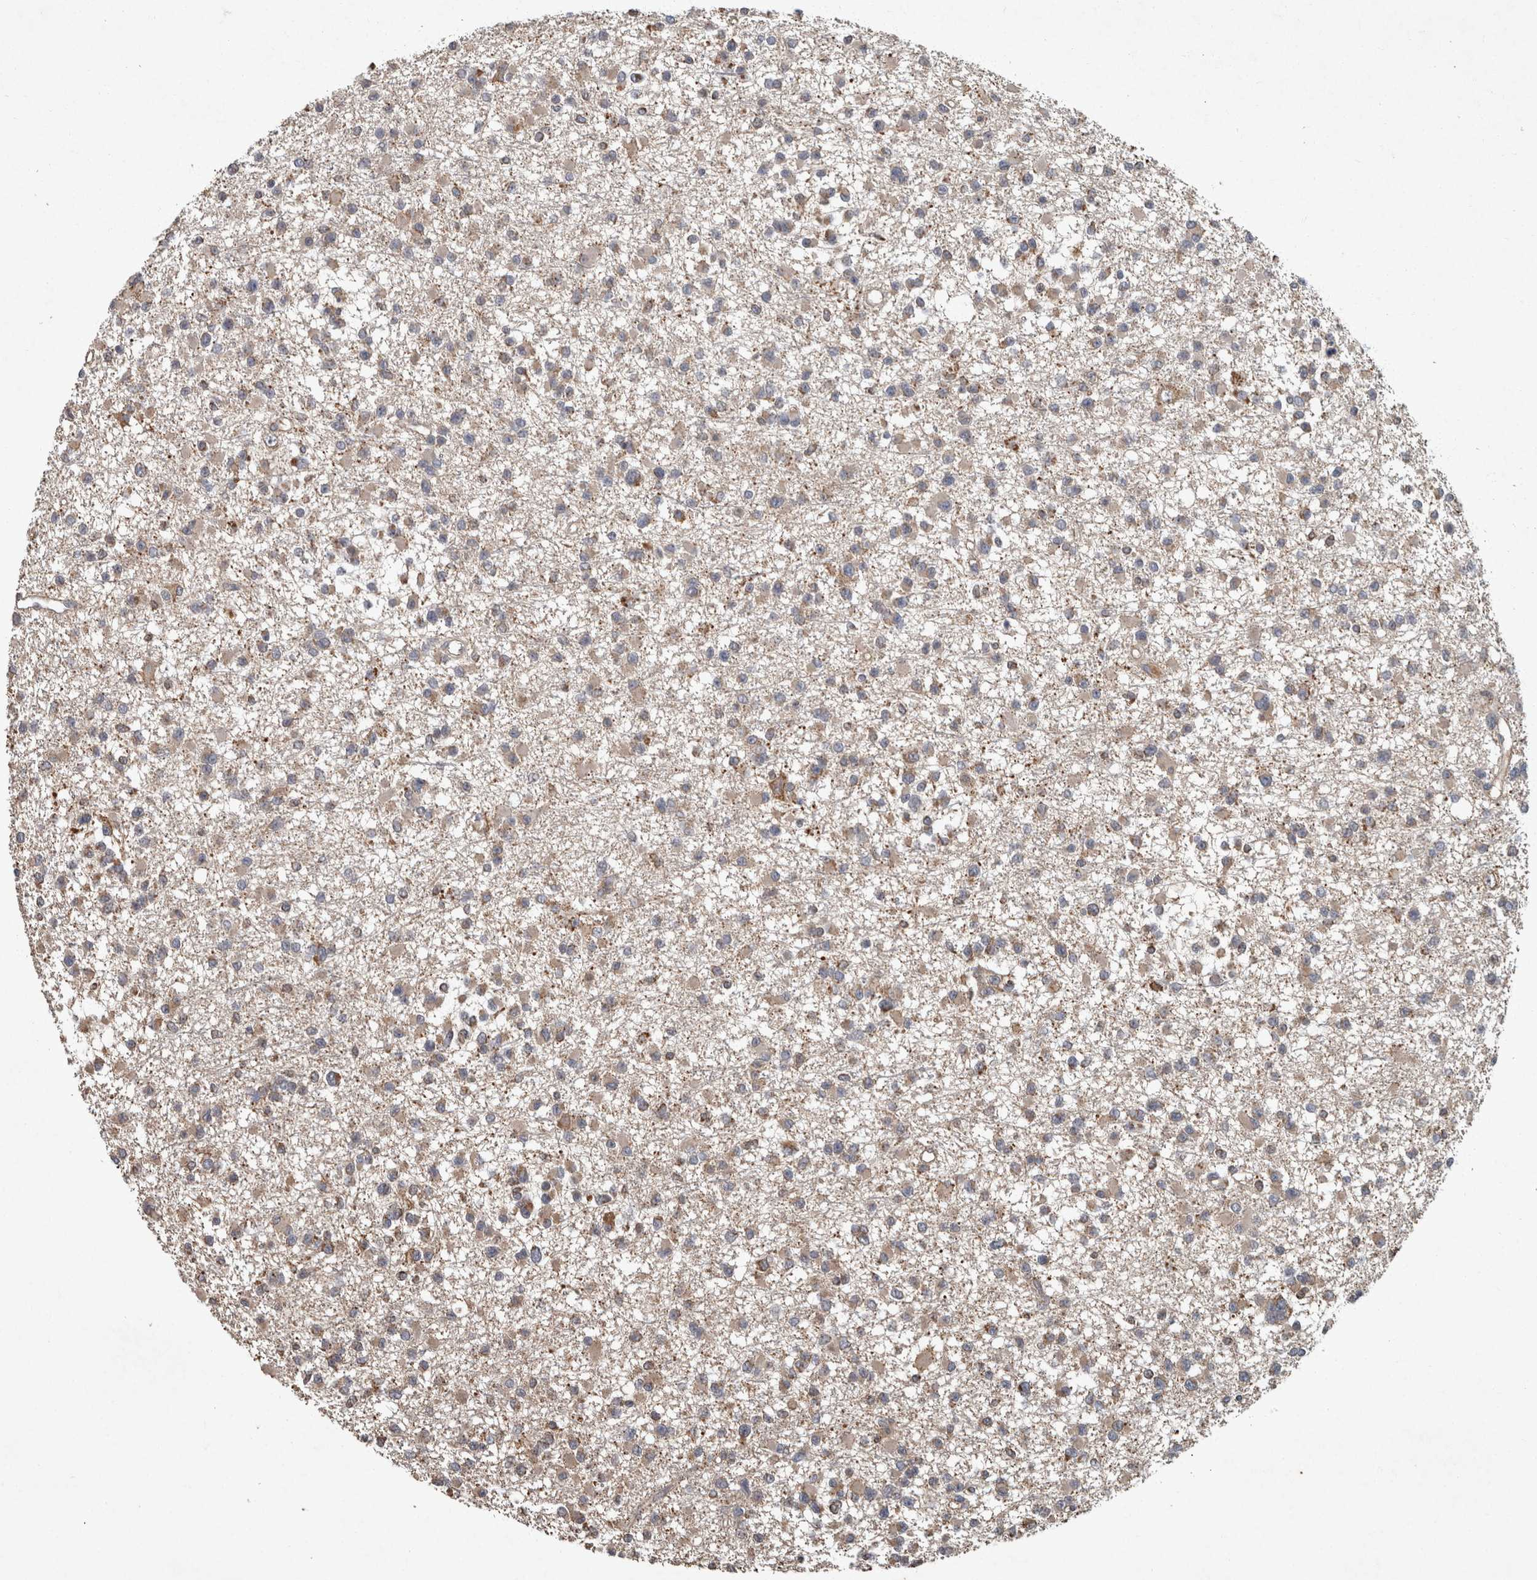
{"staining": {"intensity": "weak", "quantity": "25%-75%", "location": "cytoplasmic/membranous"}, "tissue": "glioma", "cell_type": "Tumor cells", "image_type": "cancer", "snomed": [{"axis": "morphology", "description": "Glioma, malignant, Low grade"}, {"axis": "topography", "description": "Brain"}], "caption": "An image of glioma stained for a protein reveals weak cytoplasmic/membranous brown staining in tumor cells.", "gene": "PPP1R3C", "patient": {"sex": "female", "age": 22}}